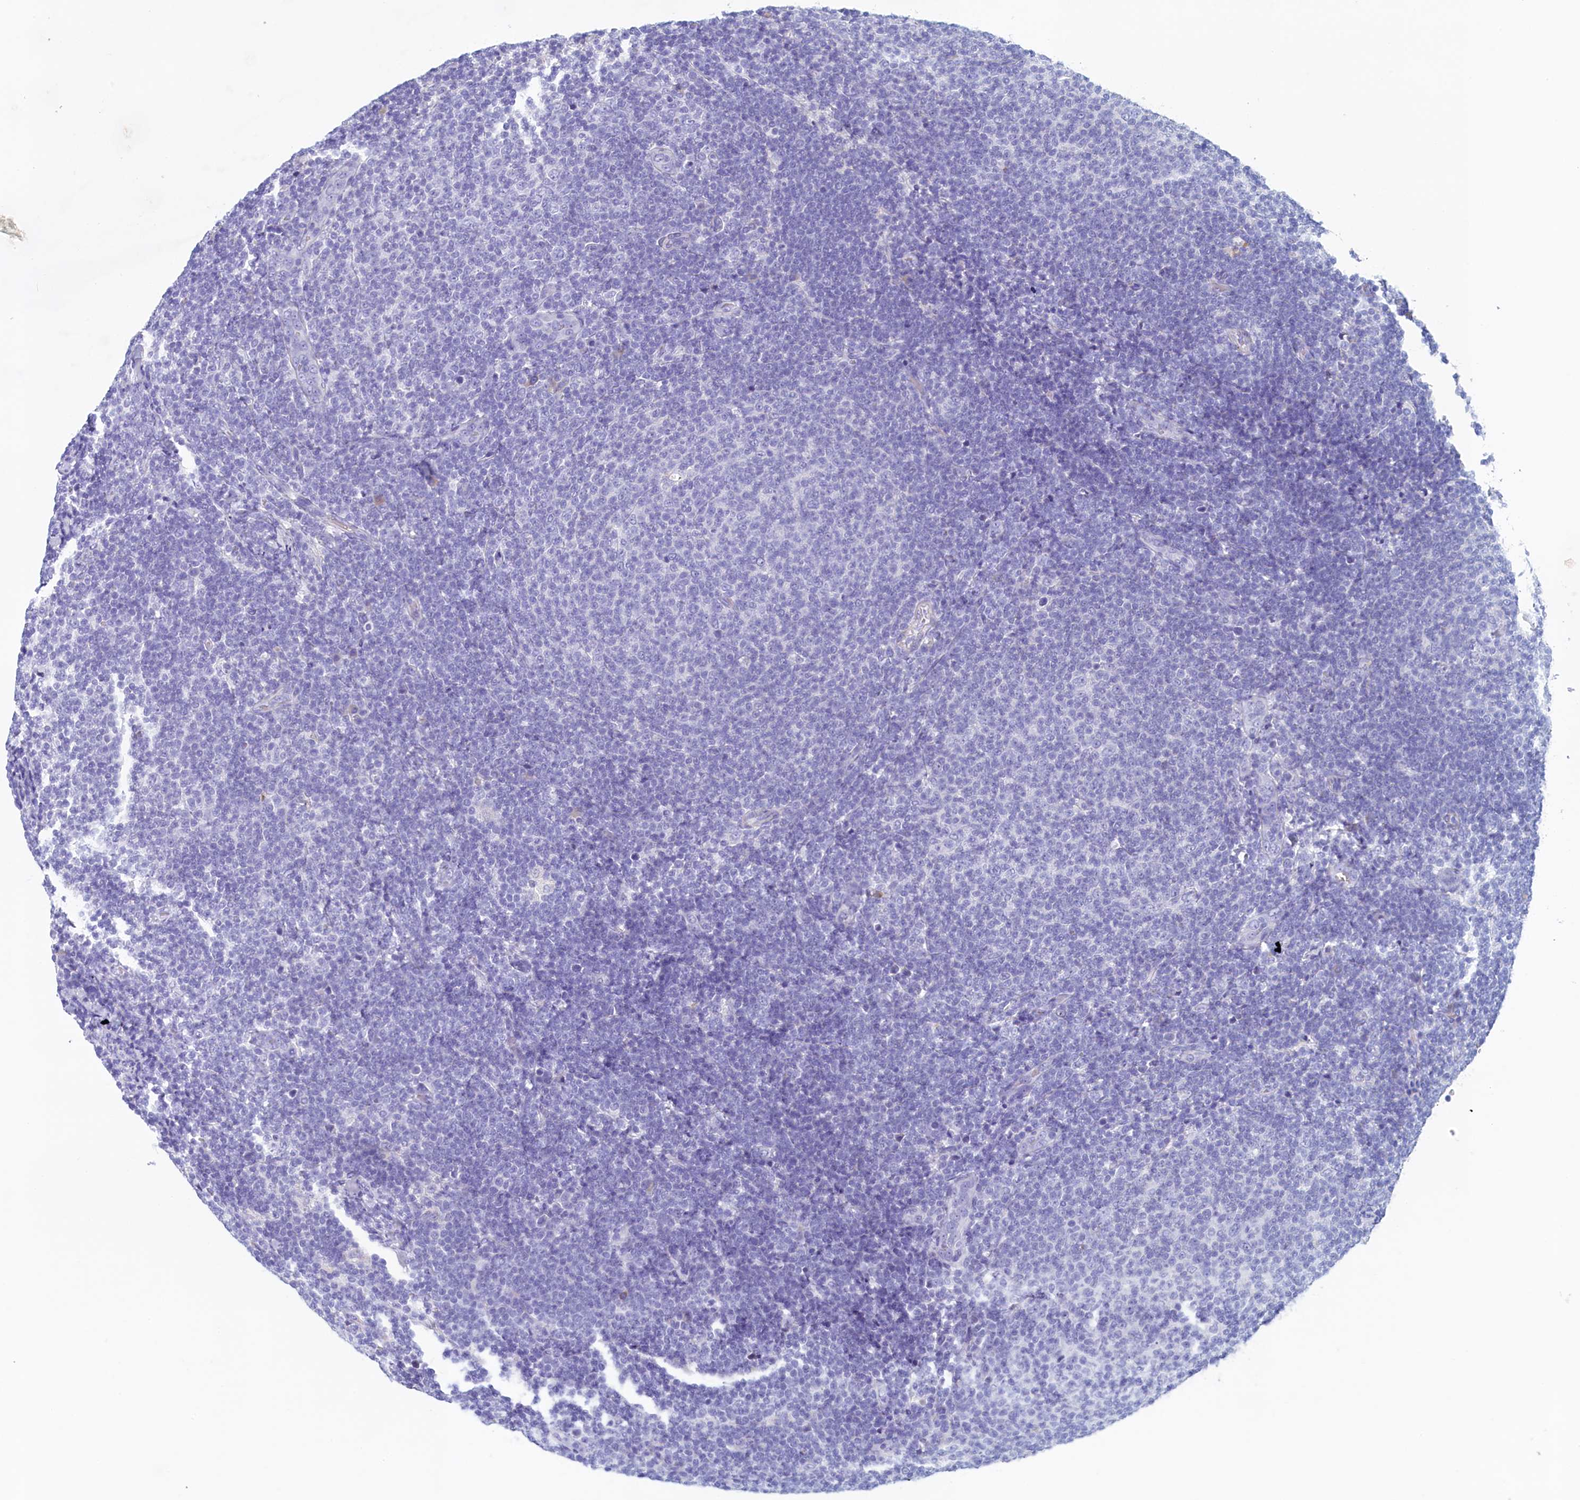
{"staining": {"intensity": "negative", "quantity": "none", "location": "none"}, "tissue": "lymphoma", "cell_type": "Tumor cells", "image_type": "cancer", "snomed": [{"axis": "morphology", "description": "Malignant lymphoma, non-Hodgkin's type, Low grade"}, {"axis": "topography", "description": "Lymph node"}], "caption": "Immunohistochemistry of lymphoma exhibits no expression in tumor cells. Brightfield microscopy of immunohistochemistry (IHC) stained with DAB (brown) and hematoxylin (blue), captured at high magnification.", "gene": "GUCA1C", "patient": {"sex": "male", "age": 66}}